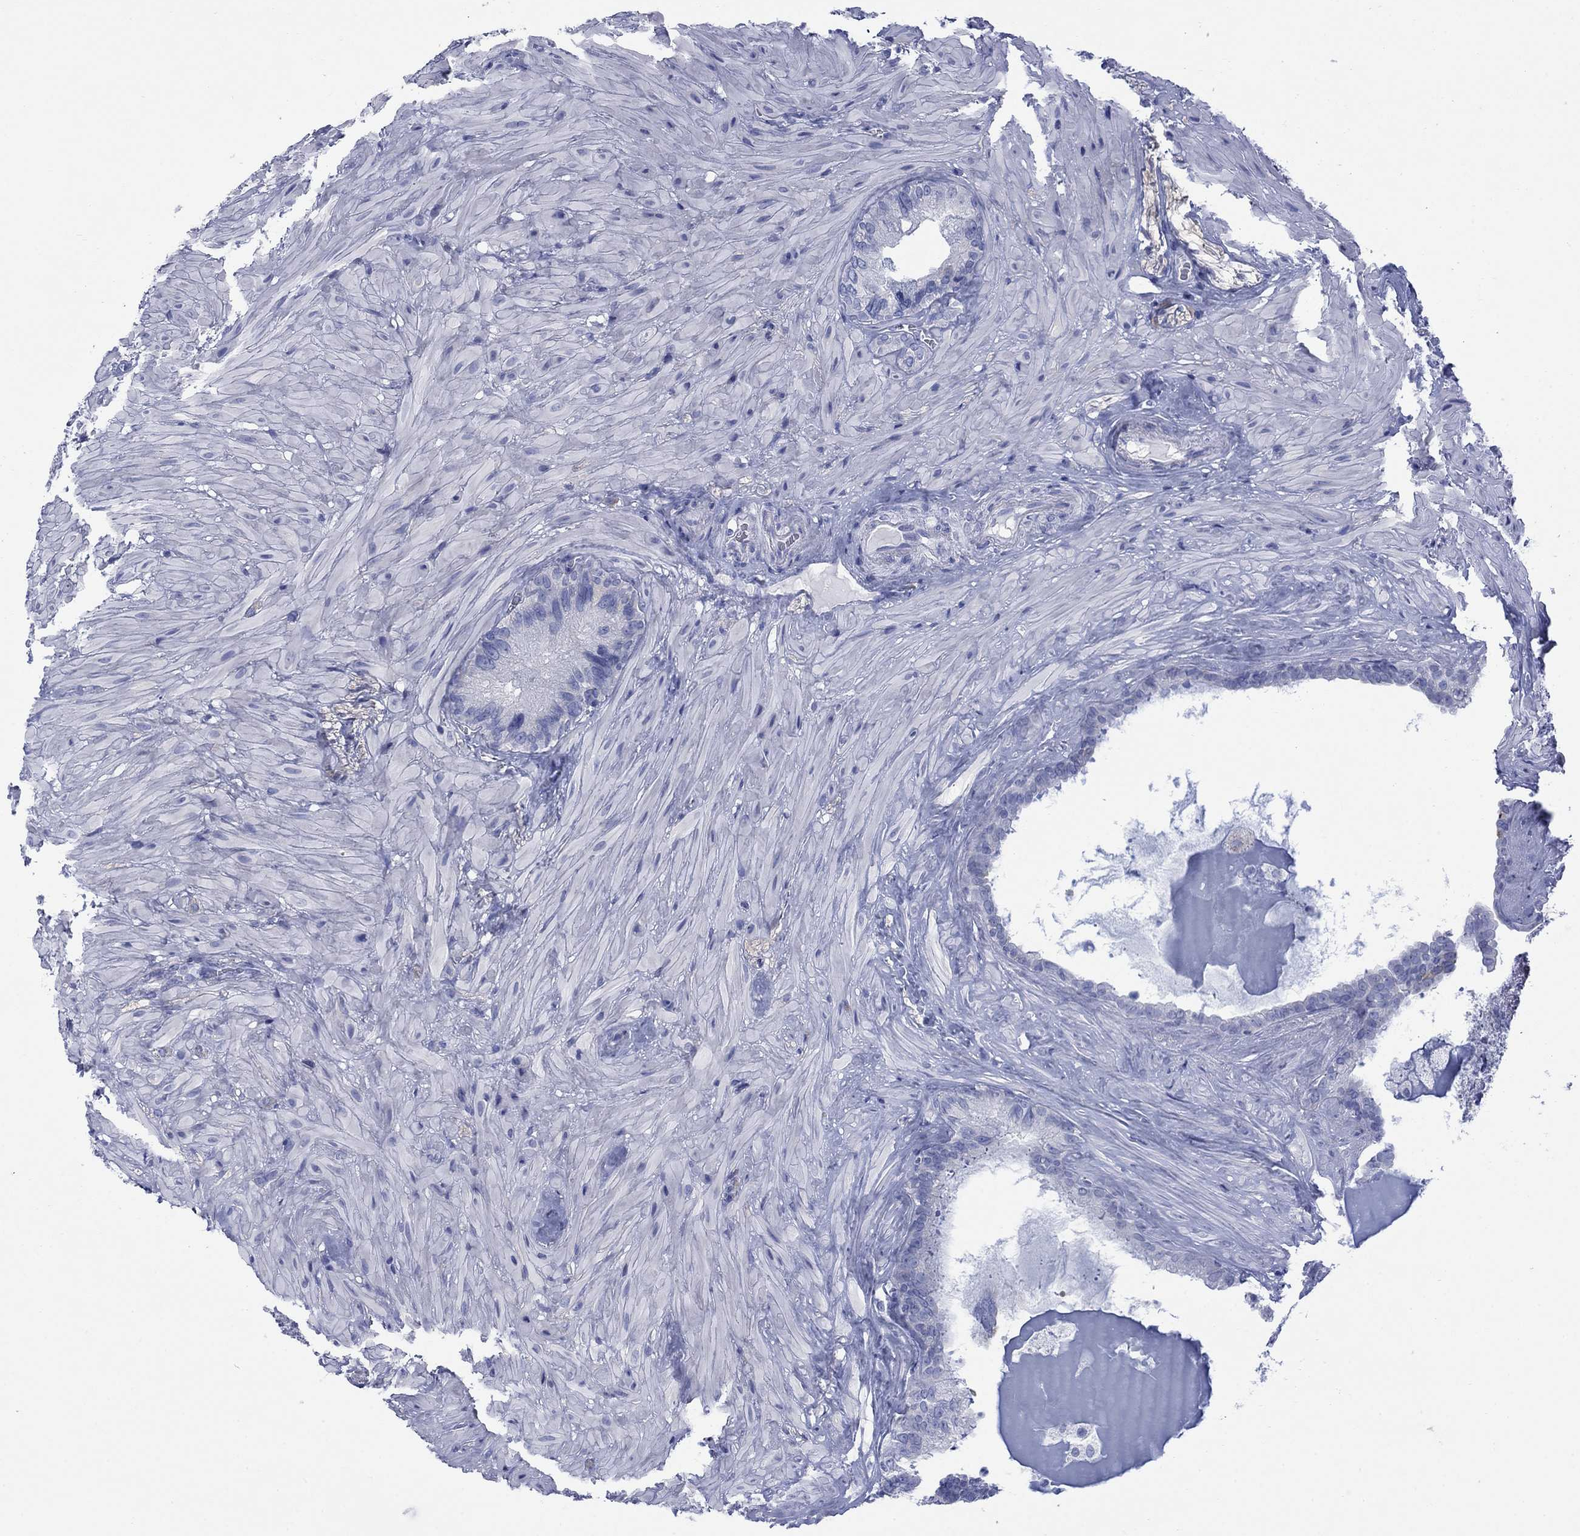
{"staining": {"intensity": "negative", "quantity": "none", "location": "none"}, "tissue": "seminal vesicle", "cell_type": "Glandular cells", "image_type": "normal", "snomed": [{"axis": "morphology", "description": "Normal tissue, NOS"}, {"axis": "topography", "description": "Seminal veicle"}], "caption": "Glandular cells are negative for brown protein staining in unremarkable seminal vesicle. The staining is performed using DAB (3,3'-diaminobenzidine) brown chromogen with nuclei counter-stained in using hematoxylin.", "gene": "IGF2BP3", "patient": {"sex": "male", "age": 72}}